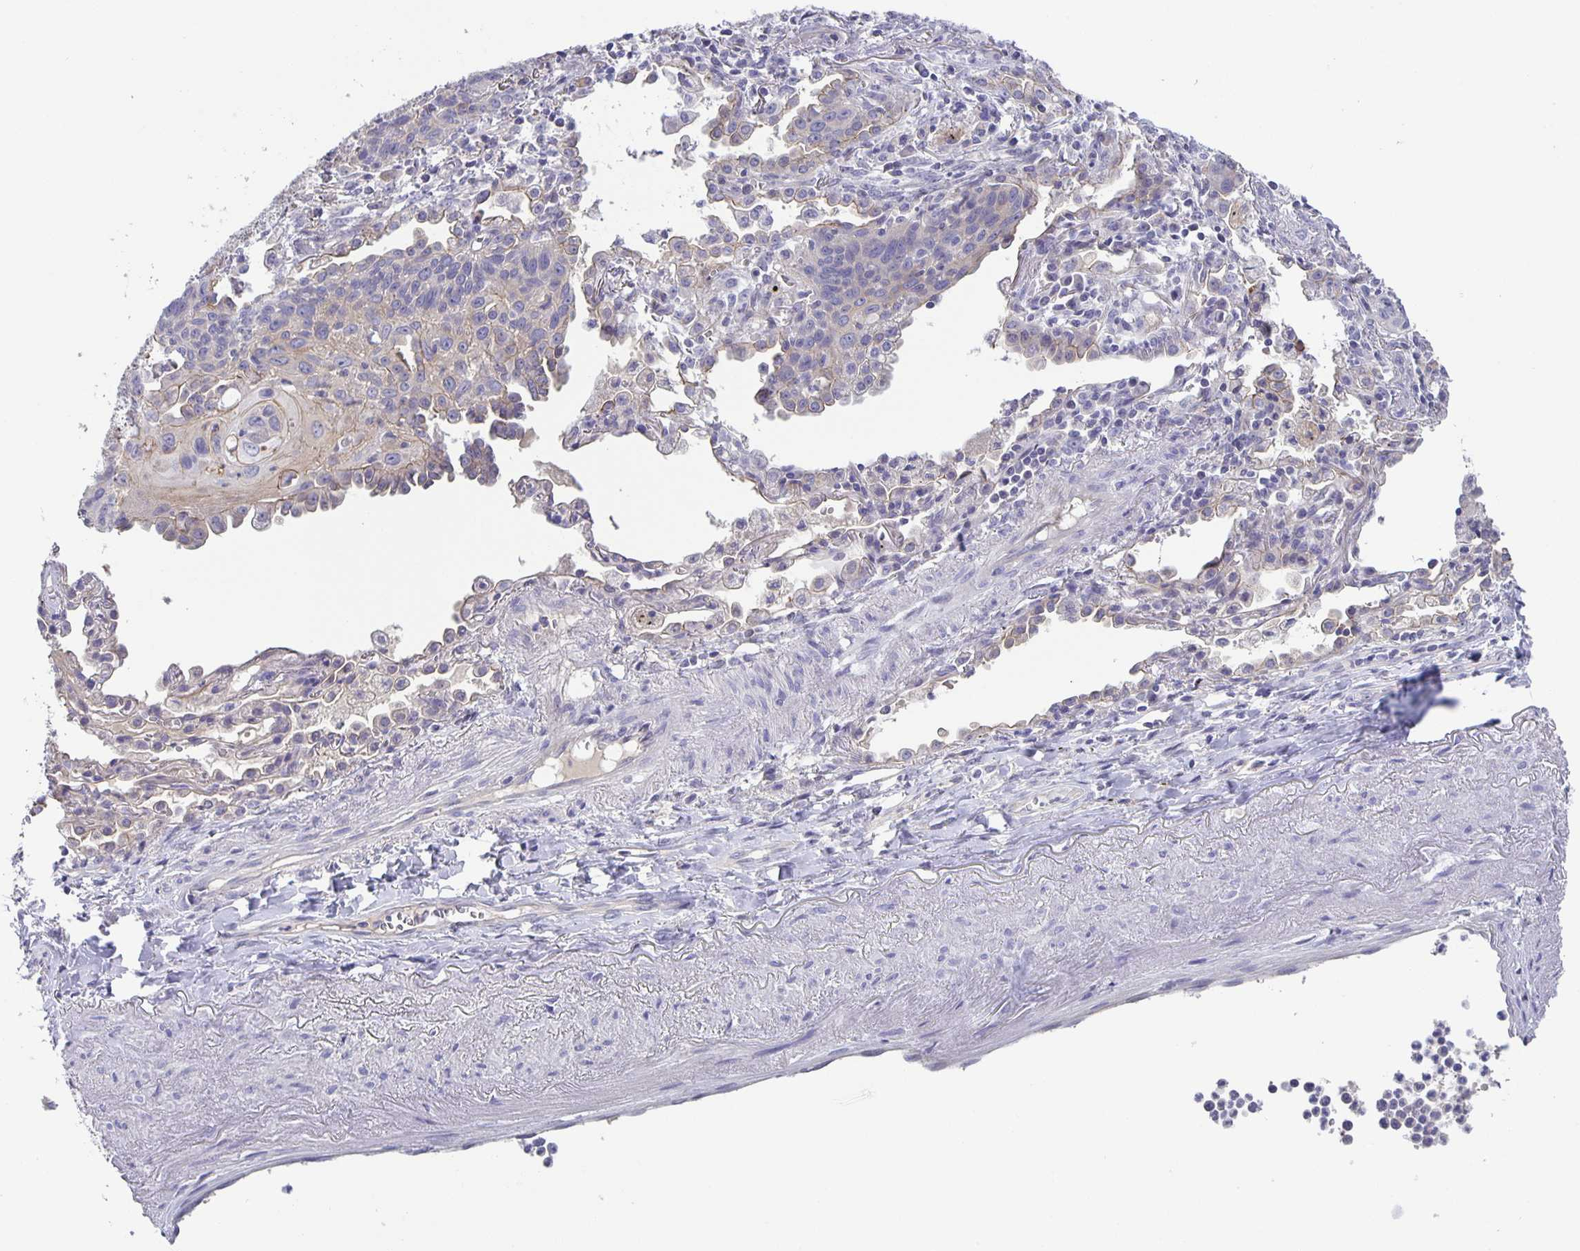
{"staining": {"intensity": "weak", "quantity": "<25%", "location": "cytoplasmic/membranous"}, "tissue": "lung cancer", "cell_type": "Tumor cells", "image_type": "cancer", "snomed": [{"axis": "morphology", "description": "Squamous cell carcinoma, NOS"}, {"axis": "topography", "description": "Lung"}], "caption": "Tumor cells are negative for protein expression in human lung cancer (squamous cell carcinoma).", "gene": "PTPN3", "patient": {"sex": "male", "age": 71}}